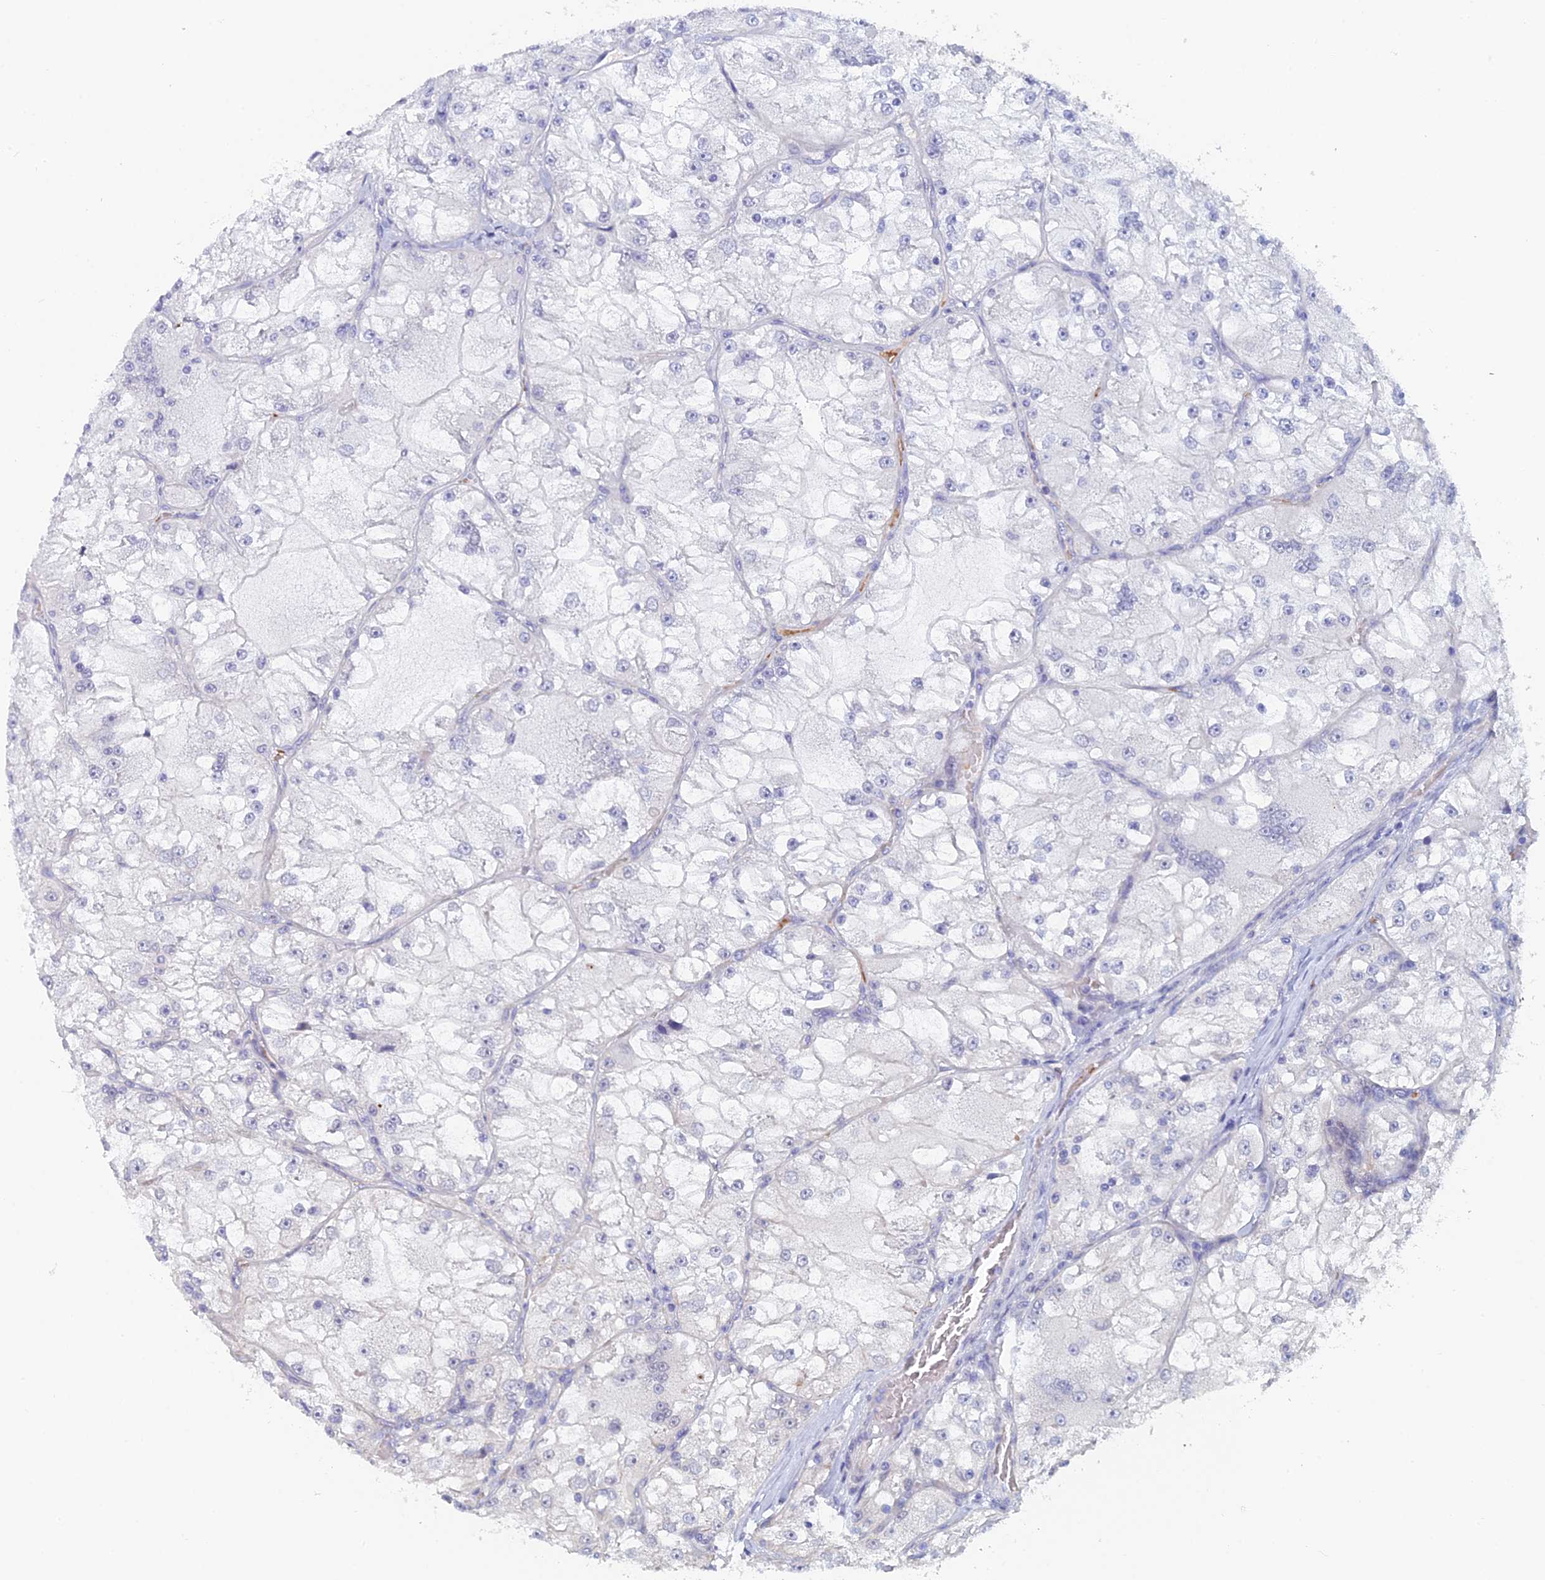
{"staining": {"intensity": "negative", "quantity": "none", "location": "none"}, "tissue": "renal cancer", "cell_type": "Tumor cells", "image_type": "cancer", "snomed": [{"axis": "morphology", "description": "Adenocarcinoma, NOS"}, {"axis": "topography", "description": "Kidney"}], "caption": "High power microscopy histopathology image of an immunohistochemistry micrograph of renal adenocarcinoma, revealing no significant expression in tumor cells. (DAB (3,3'-diaminobenzidine) immunohistochemistry (IHC) visualized using brightfield microscopy, high magnification).", "gene": "GIPC1", "patient": {"sex": "female", "age": 72}}